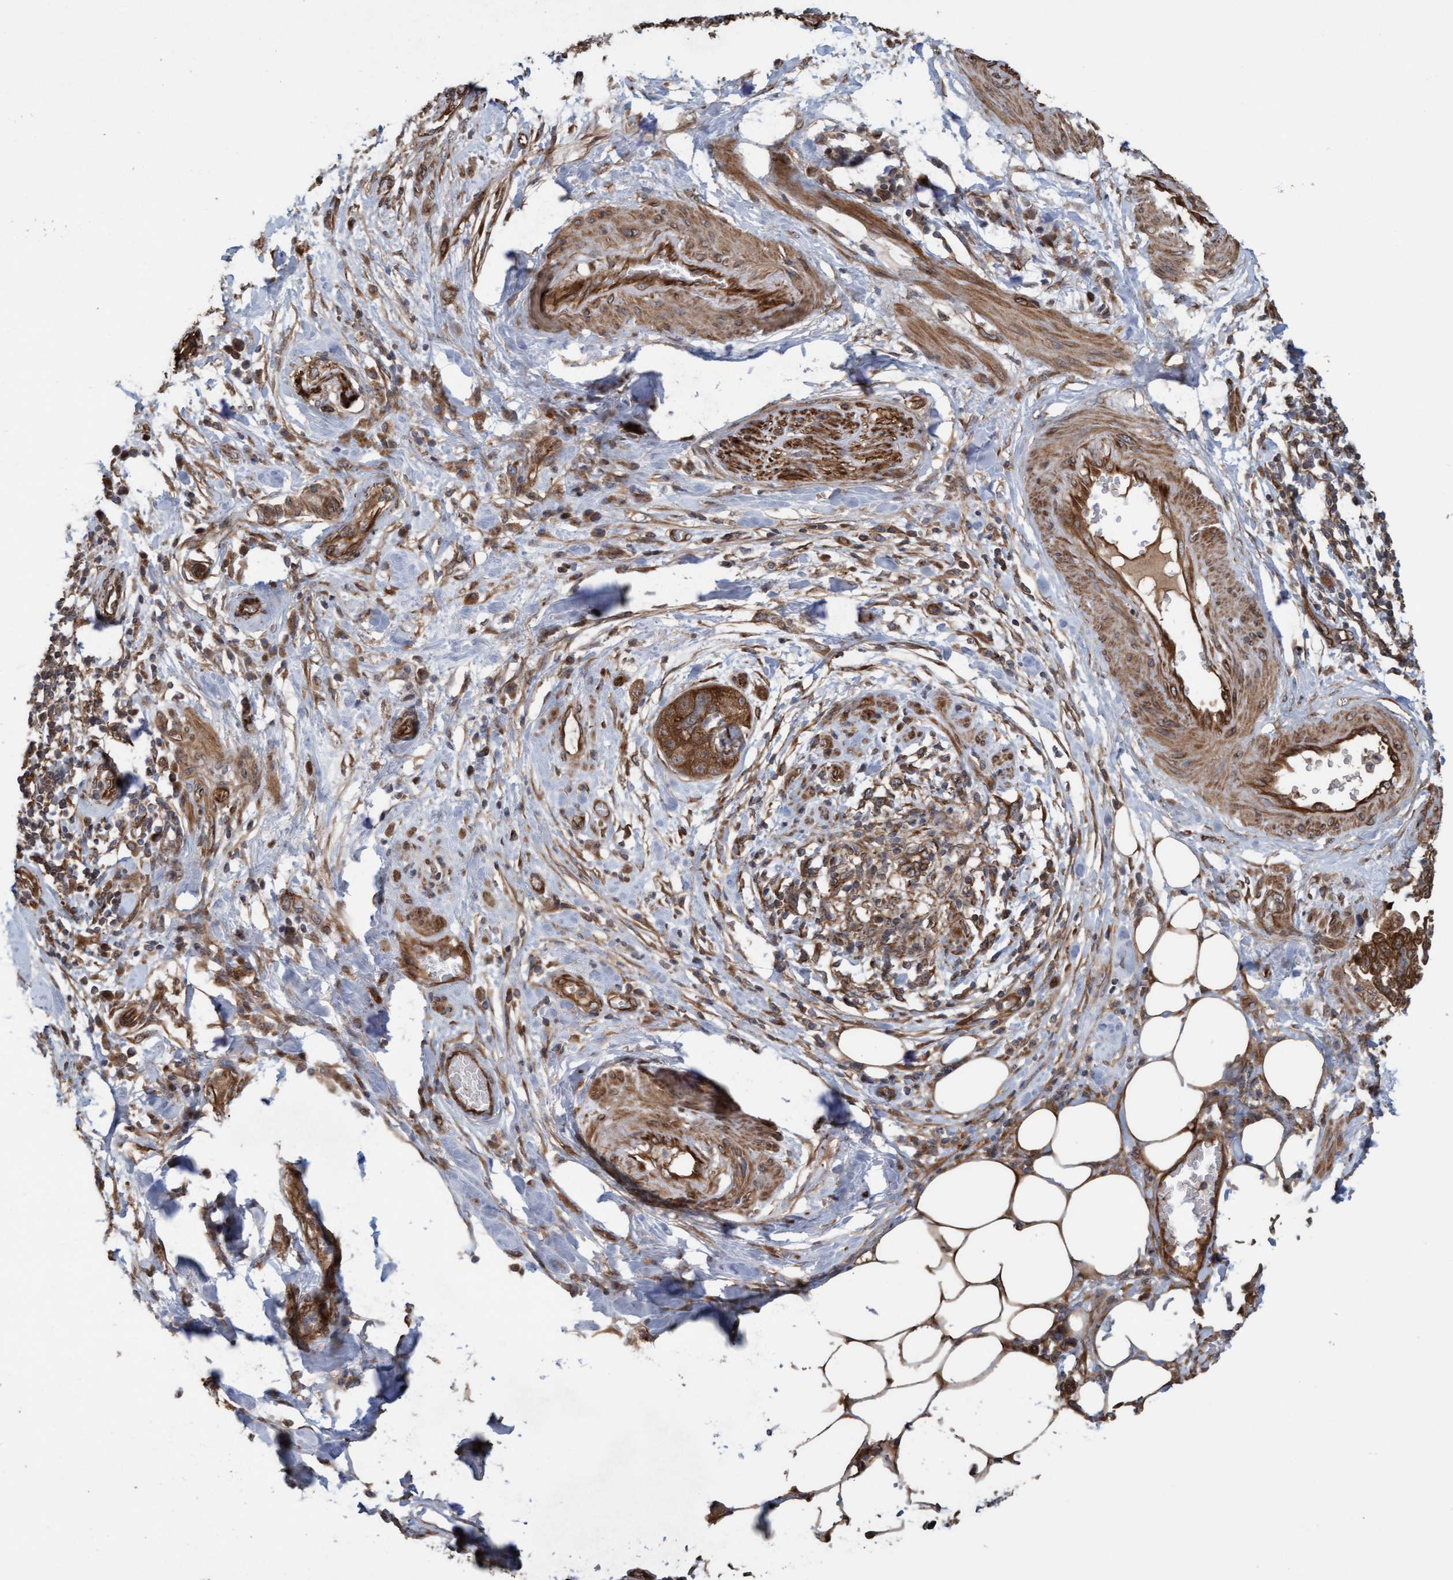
{"staining": {"intensity": "strong", "quantity": ">75%", "location": "cytoplasmic/membranous"}, "tissue": "pancreatic cancer", "cell_type": "Tumor cells", "image_type": "cancer", "snomed": [{"axis": "morphology", "description": "Adenocarcinoma, NOS"}, {"axis": "topography", "description": "Pancreas"}], "caption": "Adenocarcinoma (pancreatic) stained with a protein marker reveals strong staining in tumor cells.", "gene": "CDC42EP4", "patient": {"sex": "female", "age": 78}}